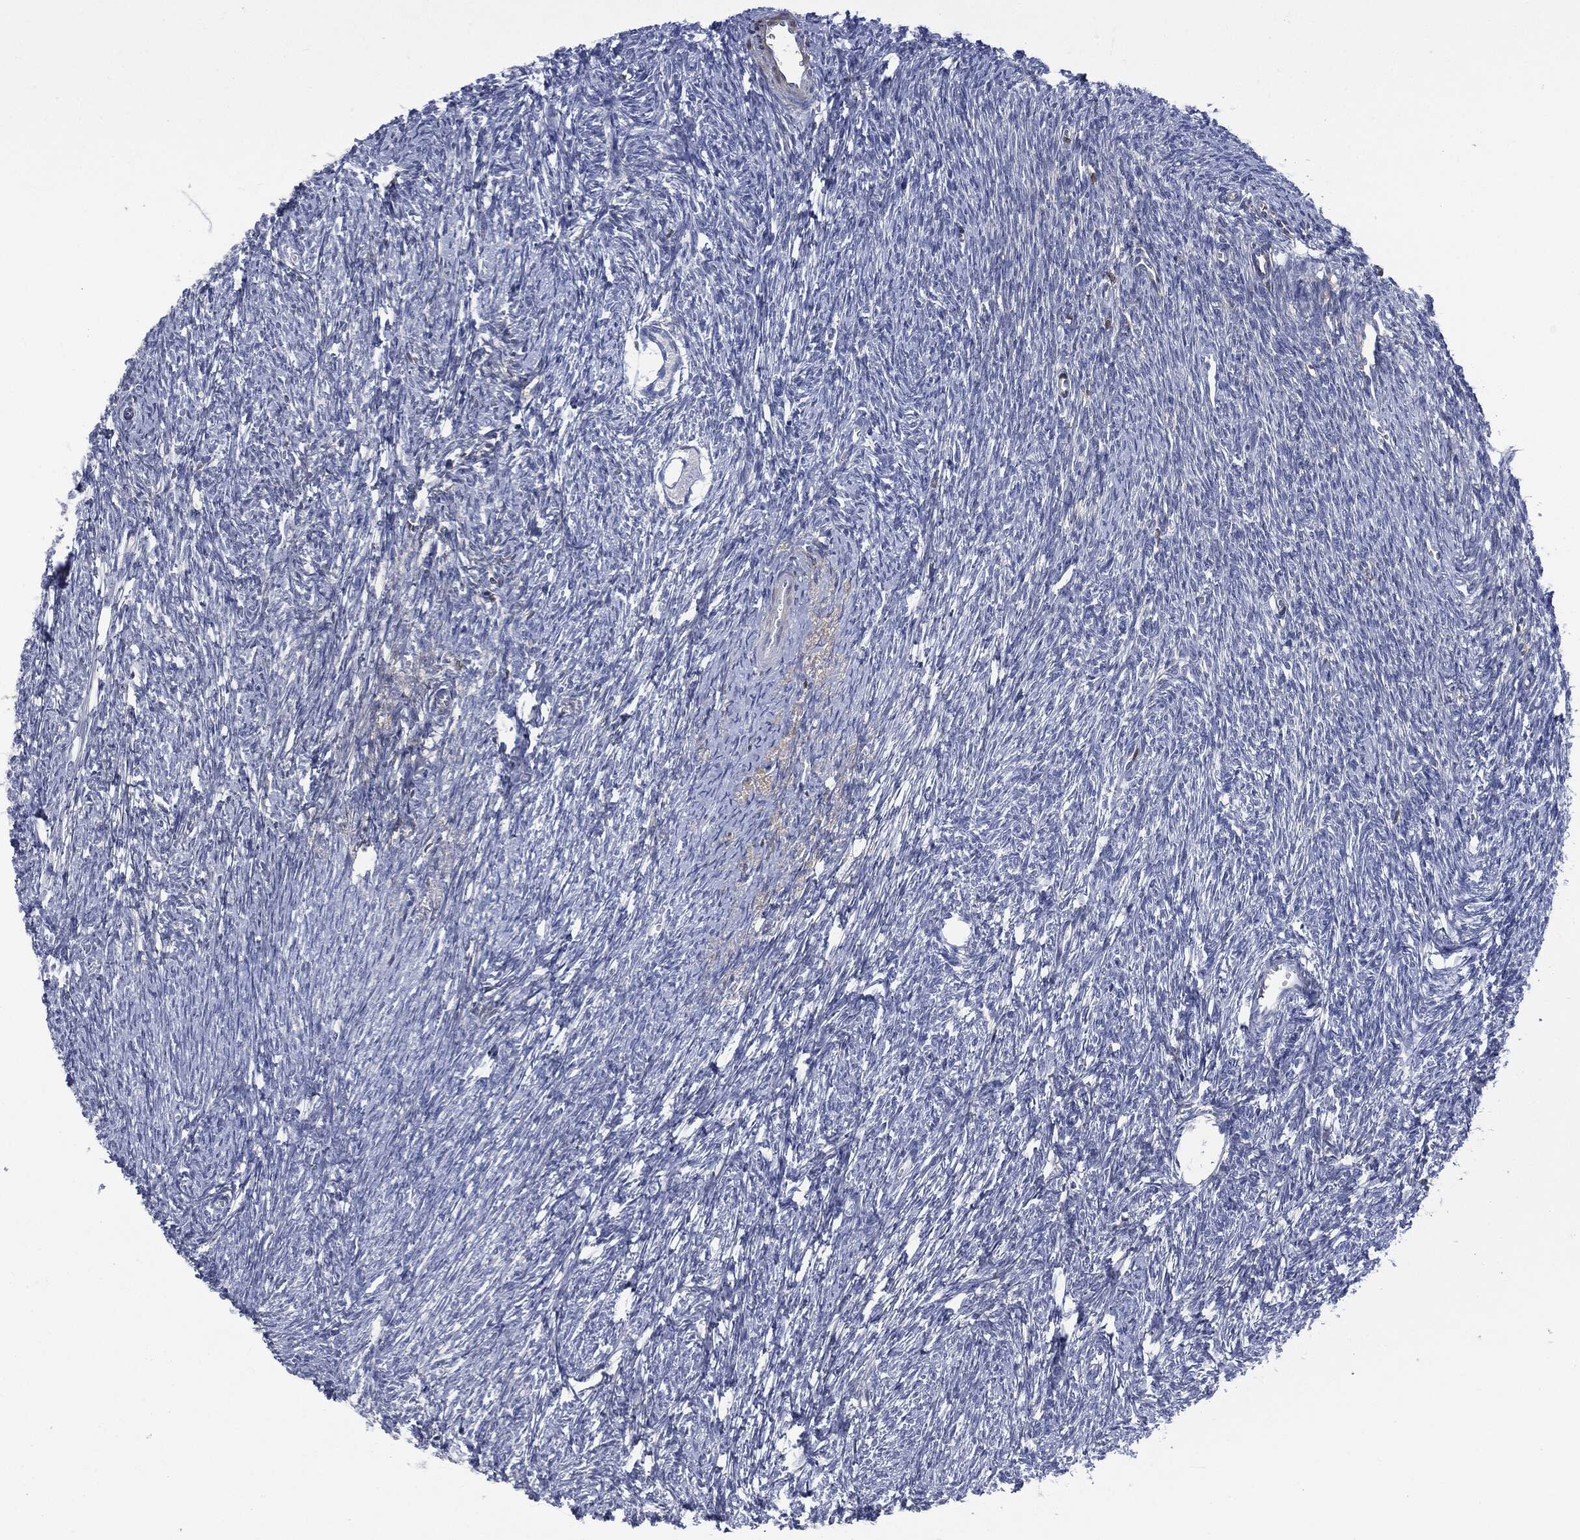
{"staining": {"intensity": "negative", "quantity": "none", "location": "none"}, "tissue": "ovary", "cell_type": "Follicle cells", "image_type": "normal", "snomed": [{"axis": "morphology", "description": "Normal tissue, NOS"}, {"axis": "topography", "description": "Fallopian tube"}, {"axis": "topography", "description": "Ovary"}], "caption": "Immunohistochemistry (IHC) of benign human ovary shows no staining in follicle cells.", "gene": "BTK", "patient": {"sex": "female", "age": 33}}